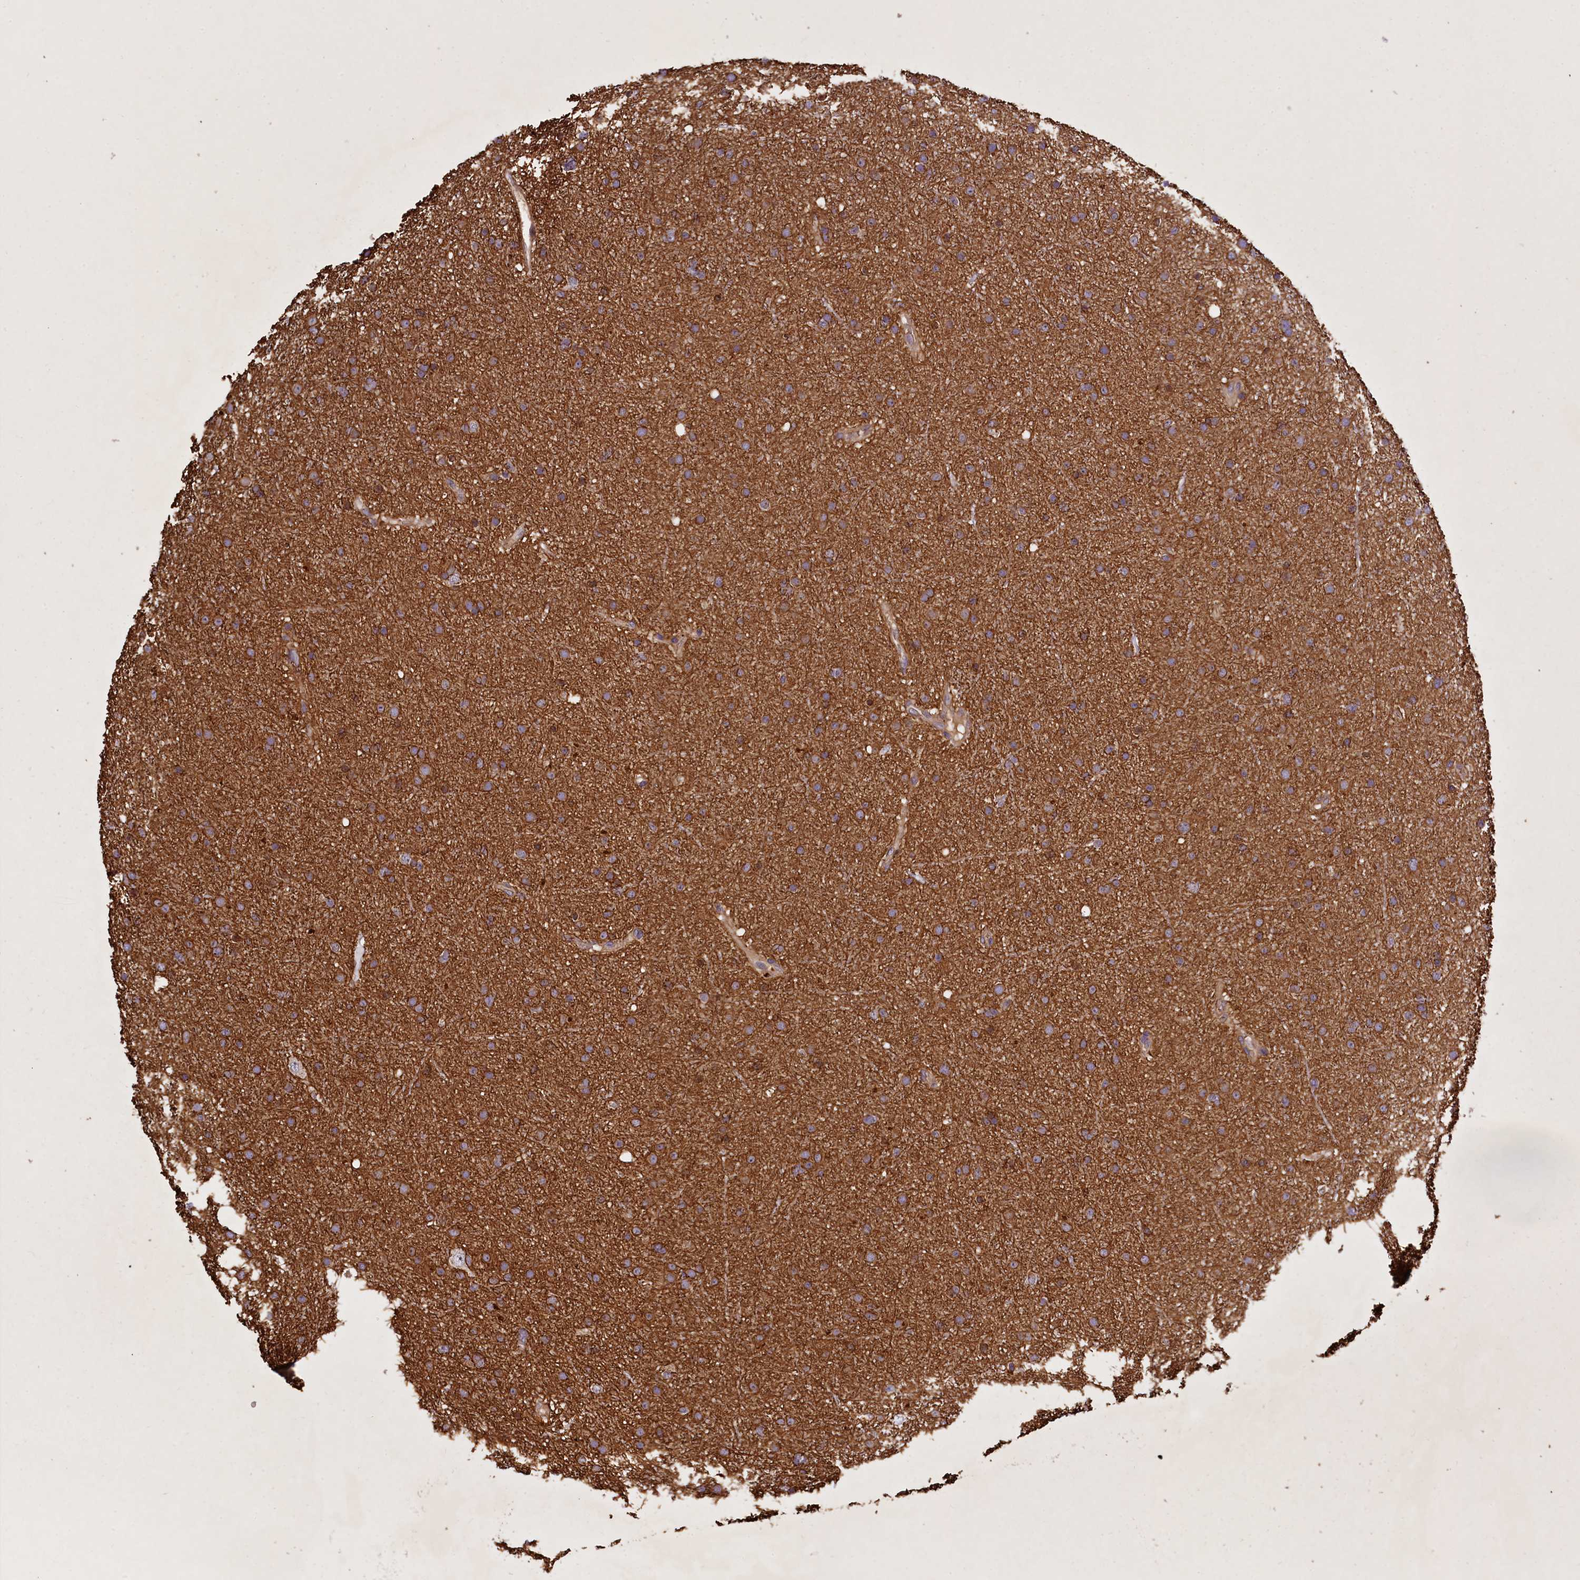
{"staining": {"intensity": "strong", "quantity": ">75%", "location": "cytoplasmic/membranous"}, "tissue": "glioma", "cell_type": "Tumor cells", "image_type": "cancer", "snomed": [{"axis": "morphology", "description": "Glioma, malignant, Low grade"}, {"axis": "topography", "description": "Cerebral cortex"}], "caption": "IHC (DAB (3,3'-diaminobenzidine)) staining of human glioma shows strong cytoplasmic/membranous protein positivity in approximately >75% of tumor cells.", "gene": "RARS2", "patient": {"sex": "female", "age": 39}}